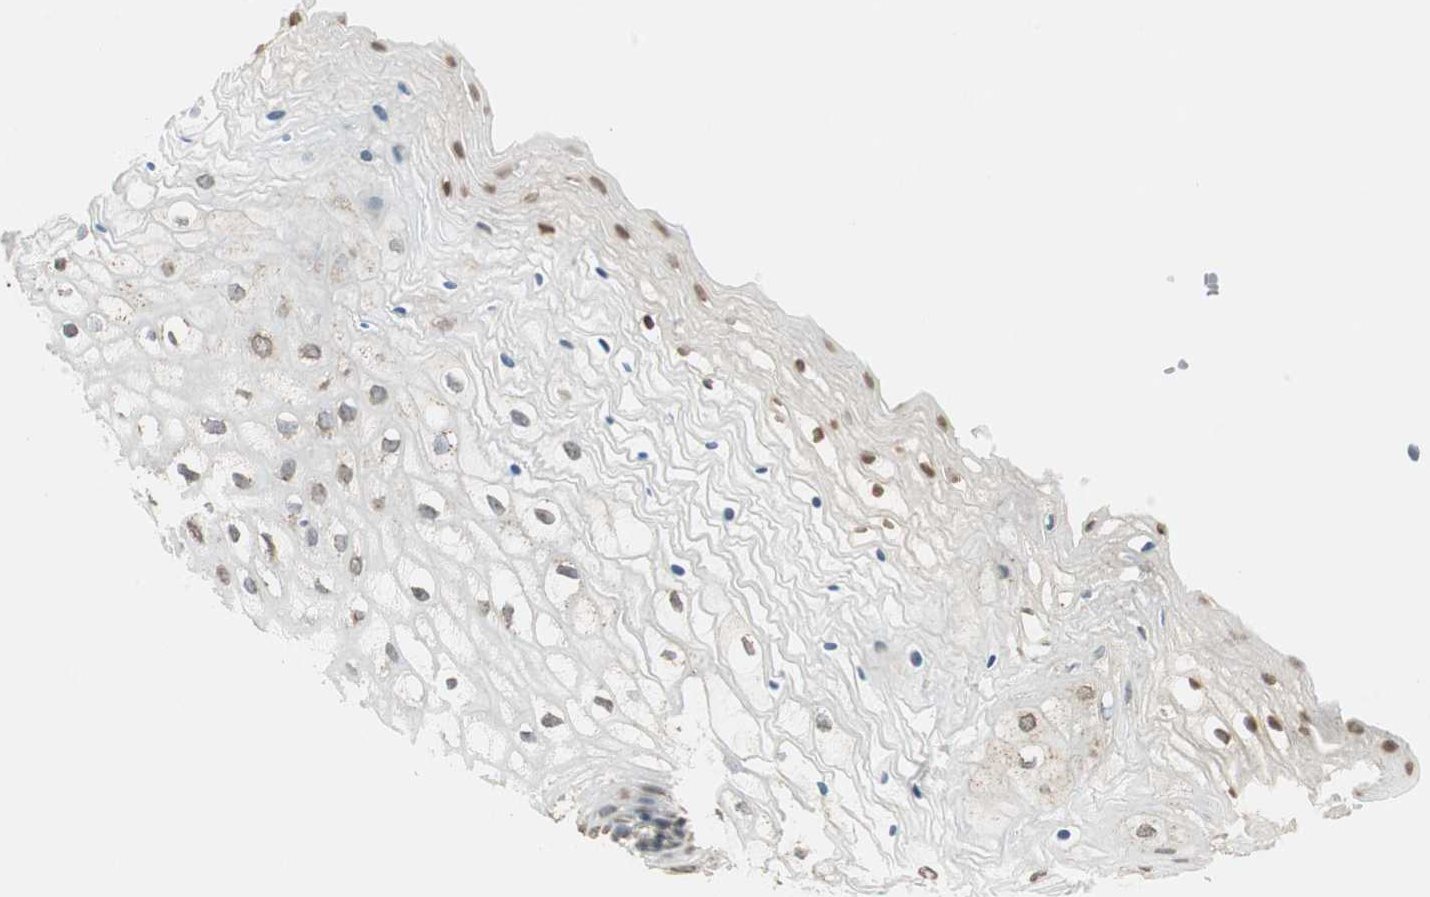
{"staining": {"intensity": "moderate", "quantity": "<25%", "location": "cytoplasmic/membranous,nuclear"}, "tissue": "vagina", "cell_type": "Squamous epithelial cells", "image_type": "normal", "snomed": [{"axis": "morphology", "description": "Normal tissue, NOS"}, {"axis": "topography", "description": "Vagina"}], "caption": "Immunohistochemical staining of benign vagina exhibits low levels of moderate cytoplasmic/membranous,nuclear staining in approximately <25% of squamous epithelial cells. (IHC, brightfield microscopy, high magnification).", "gene": "PRELID1", "patient": {"sex": "female", "age": 34}}